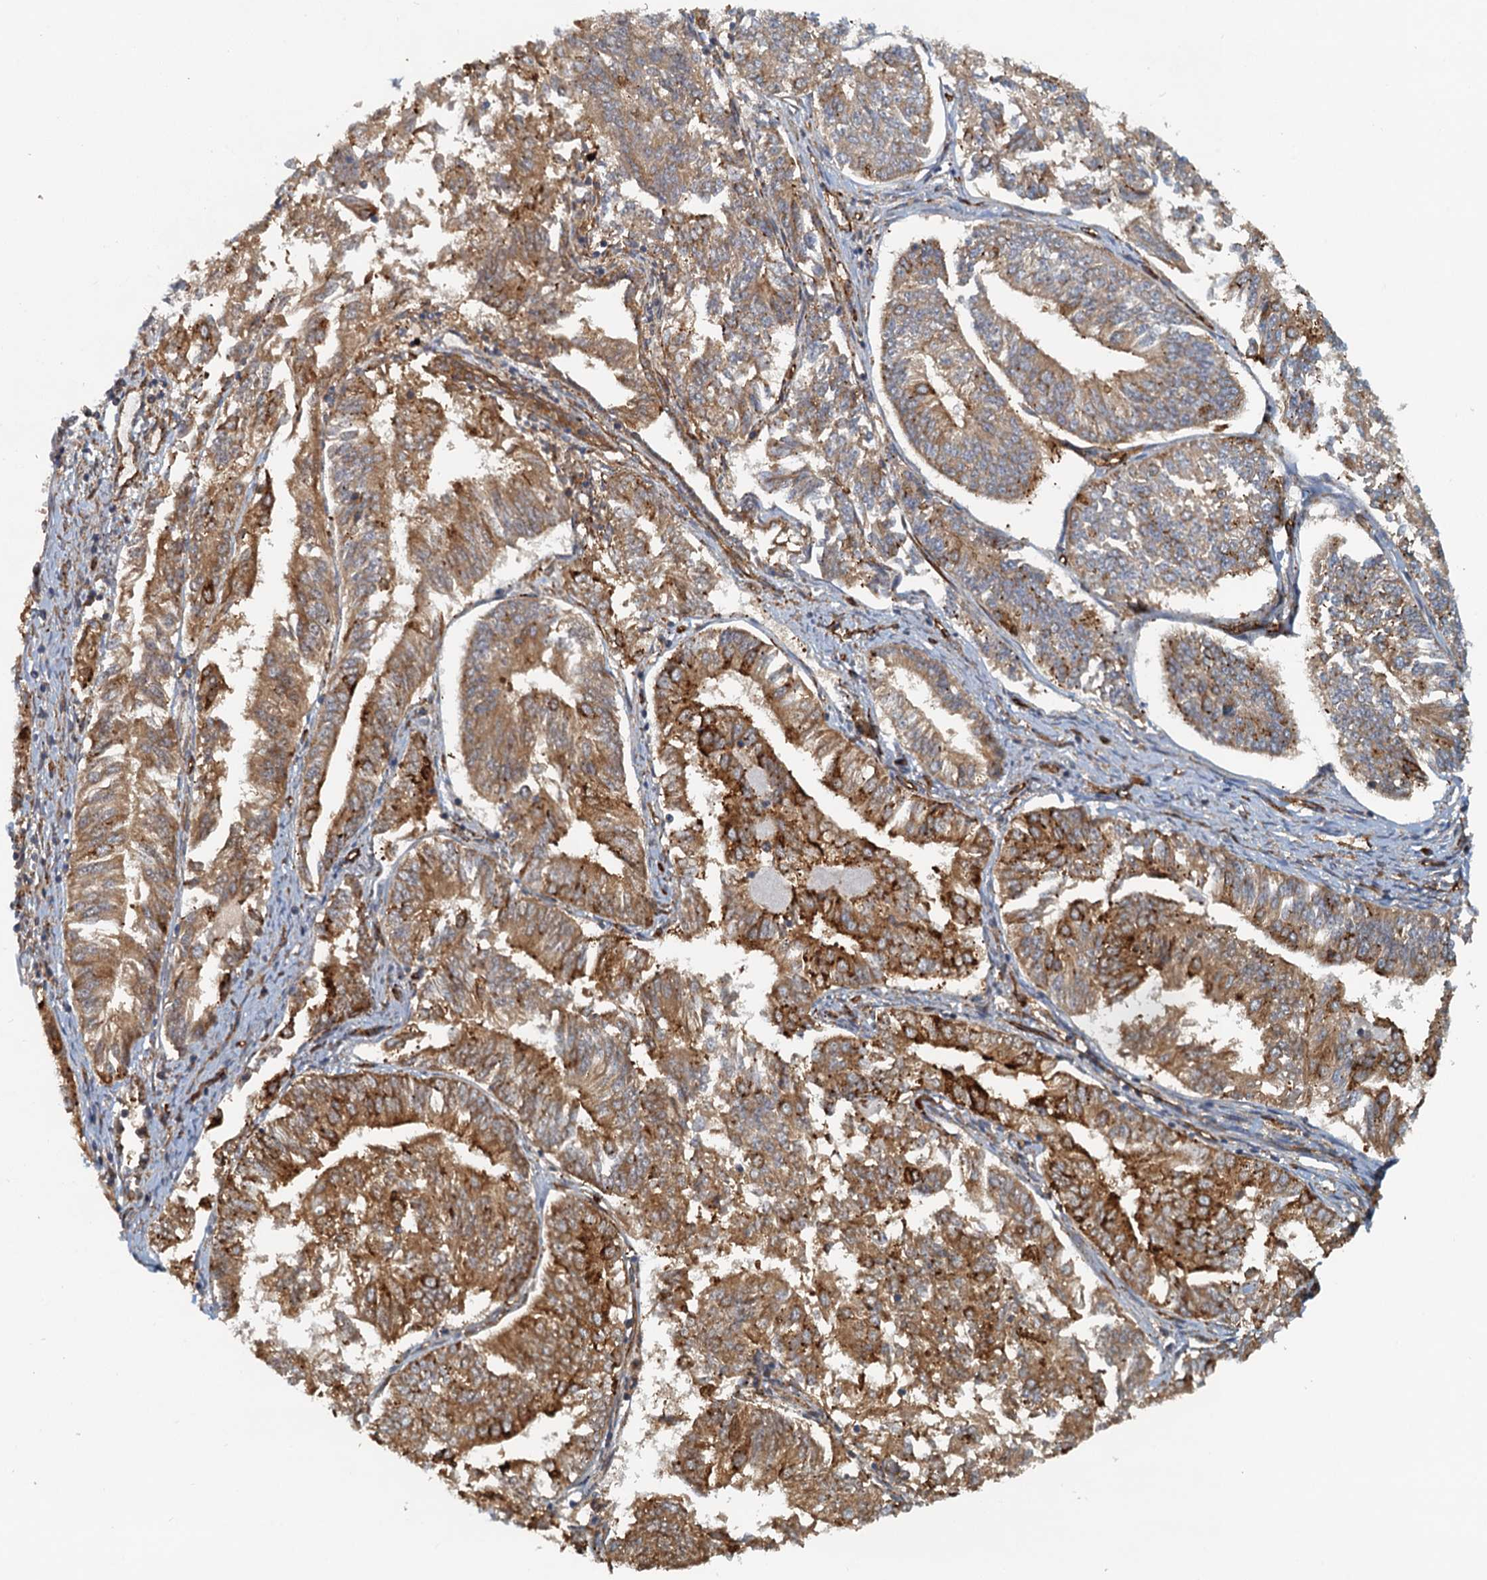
{"staining": {"intensity": "strong", "quantity": ">75%", "location": "cytoplasmic/membranous"}, "tissue": "endometrial cancer", "cell_type": "Tumor cells", "image_type": "cancer", "snomed": [{"axis": "morphology", "description": "Adenocarcinoma, NOS"}, {"axis": "topography", "description": "Endometrium"}], "caption": "IHC histopathology image of endometrial cancer (adenocarcinoma) stained for a protein (brown), which demonstrates high levels of strong cytoplasmic/membranous expression in approximately >75% of tumor cells.", "gene": "NIPAL3", "patient": {"sex": "female", "age": 58}}